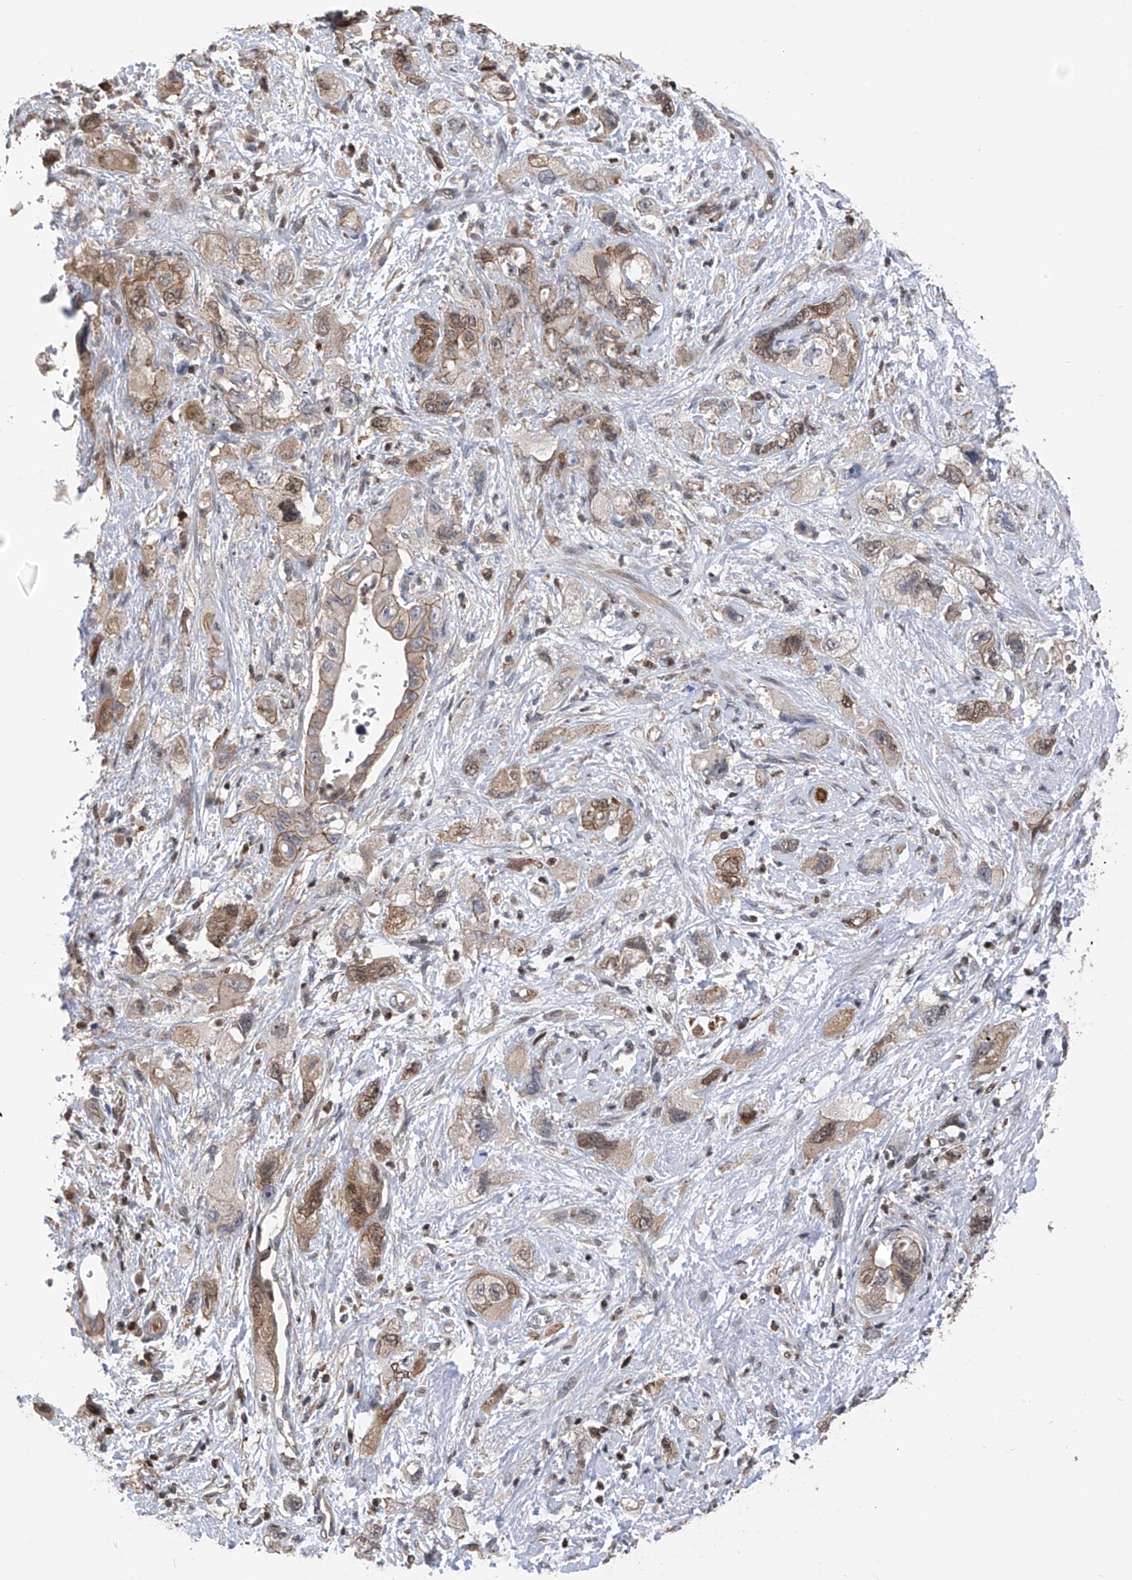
{"staining": {"intensity": "weak", "quantity": ">75%", "location": "cytoplasmic/membranous"}, "tissue": "pancreatic cancer", "cell_type": "Tumor cells", "image_type": "cancer", "snomed": [{"axis": "morphology", "description": "Adenocarcinoma, NOS"}, {"axis": "topography", "description": "Pancreas"}], "caption": "The micrograph displays staining of pancreatic cancer, revealing weak cytoplasmic/membranous protein staining (brown color) within tumor cells.", "gene": "DNAJC9", "patient": {"sex": "female", "age": 73}}